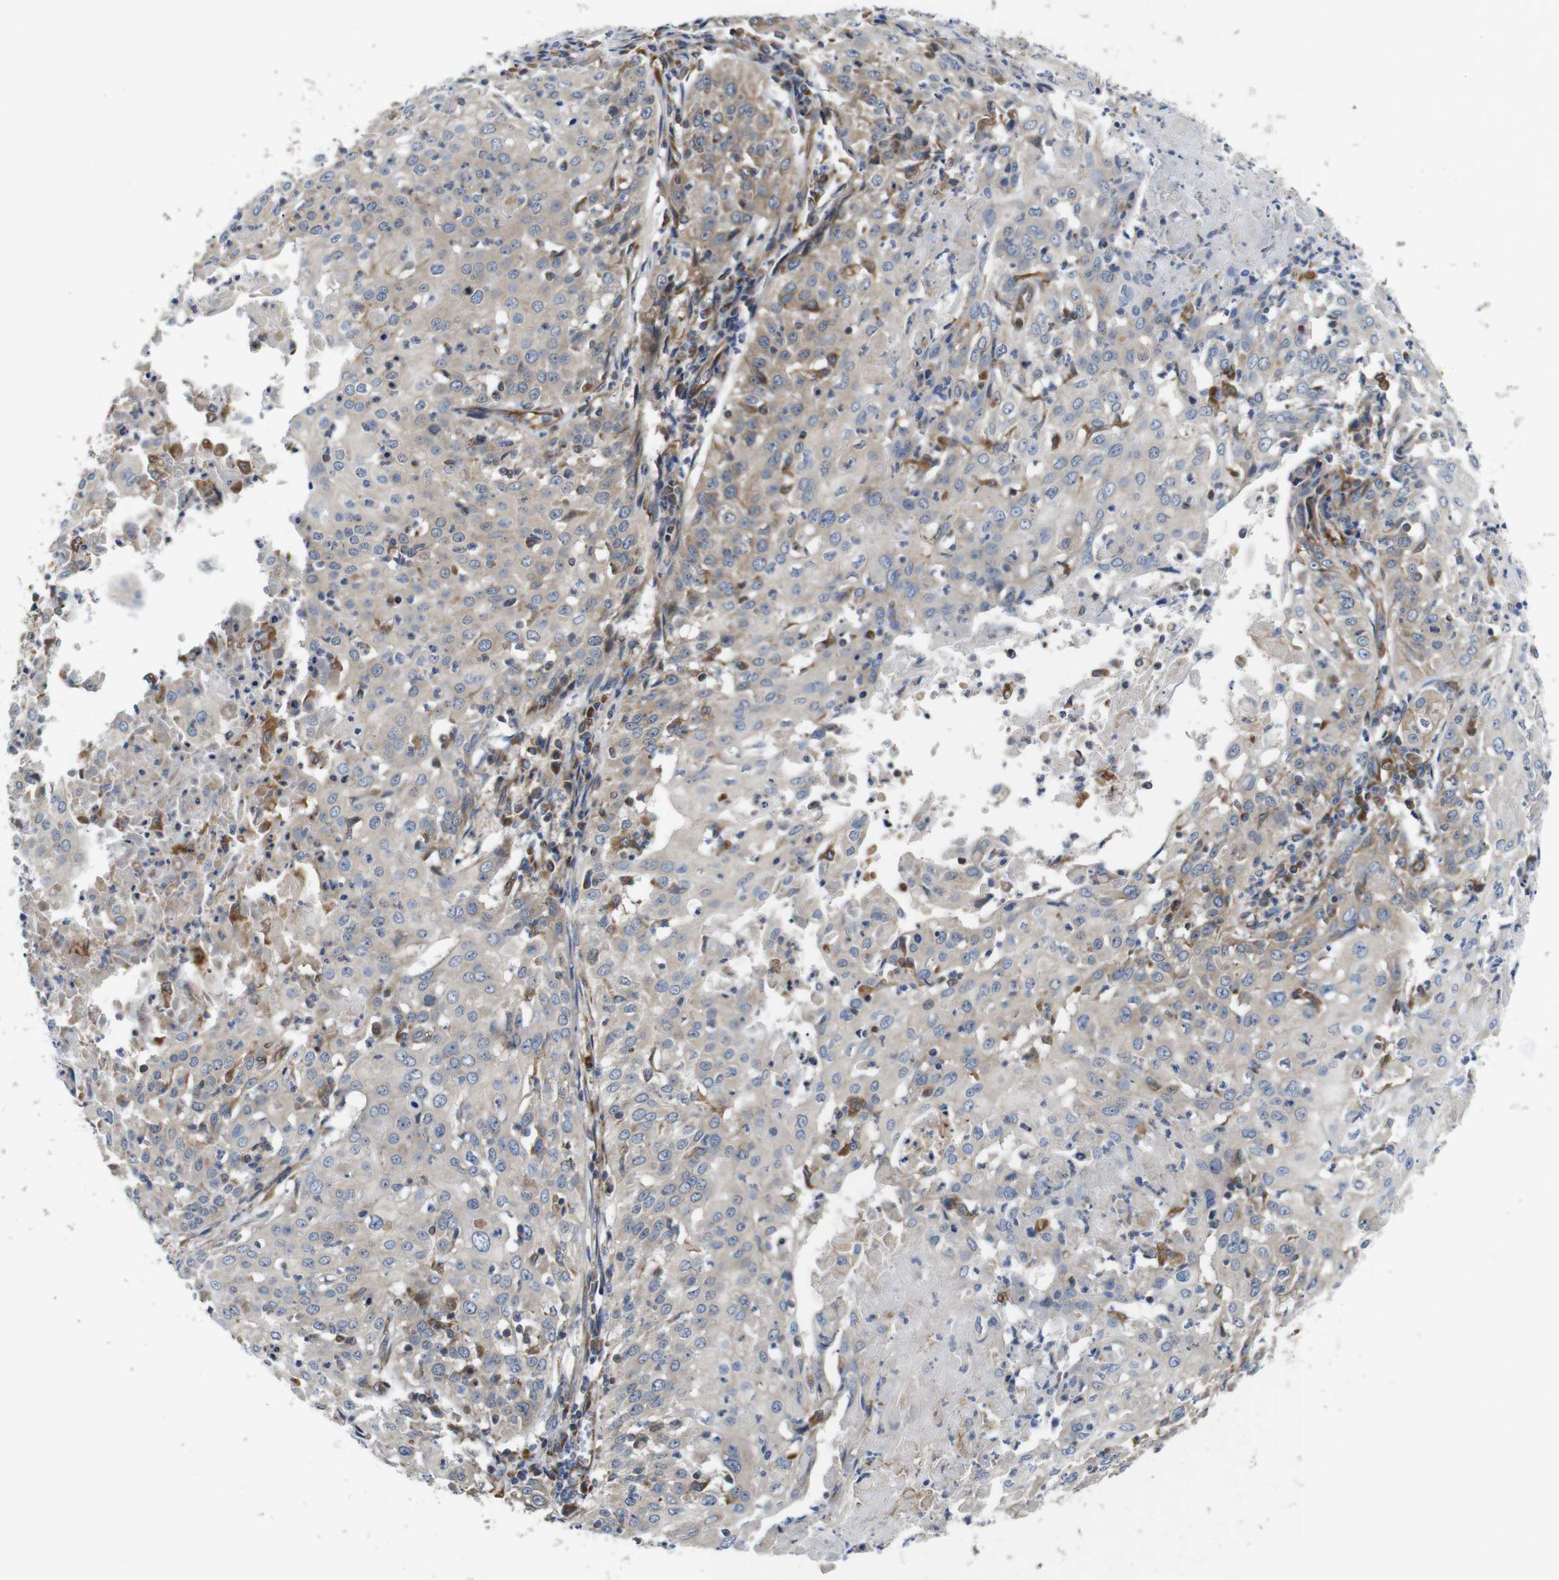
{"staining": {"intensity": "weak", "quantity": "<25%", "location": "cytoplasmic/membranous"}, "tissue": "cervical cancer", "cell_type": "Tumor cells", "image_type": "cancer", "snomed": [{"axis": "morphology", "description": "Squamous cell carcinoma, NOS"}, {"axis": "topography", "description": "Cervix"}], "caption": "IHC of cervical squamous cell carcinoma shows no staining in tumor cells.", "gene": "POMK", "patient": {"sex": "female", "age": 39}}